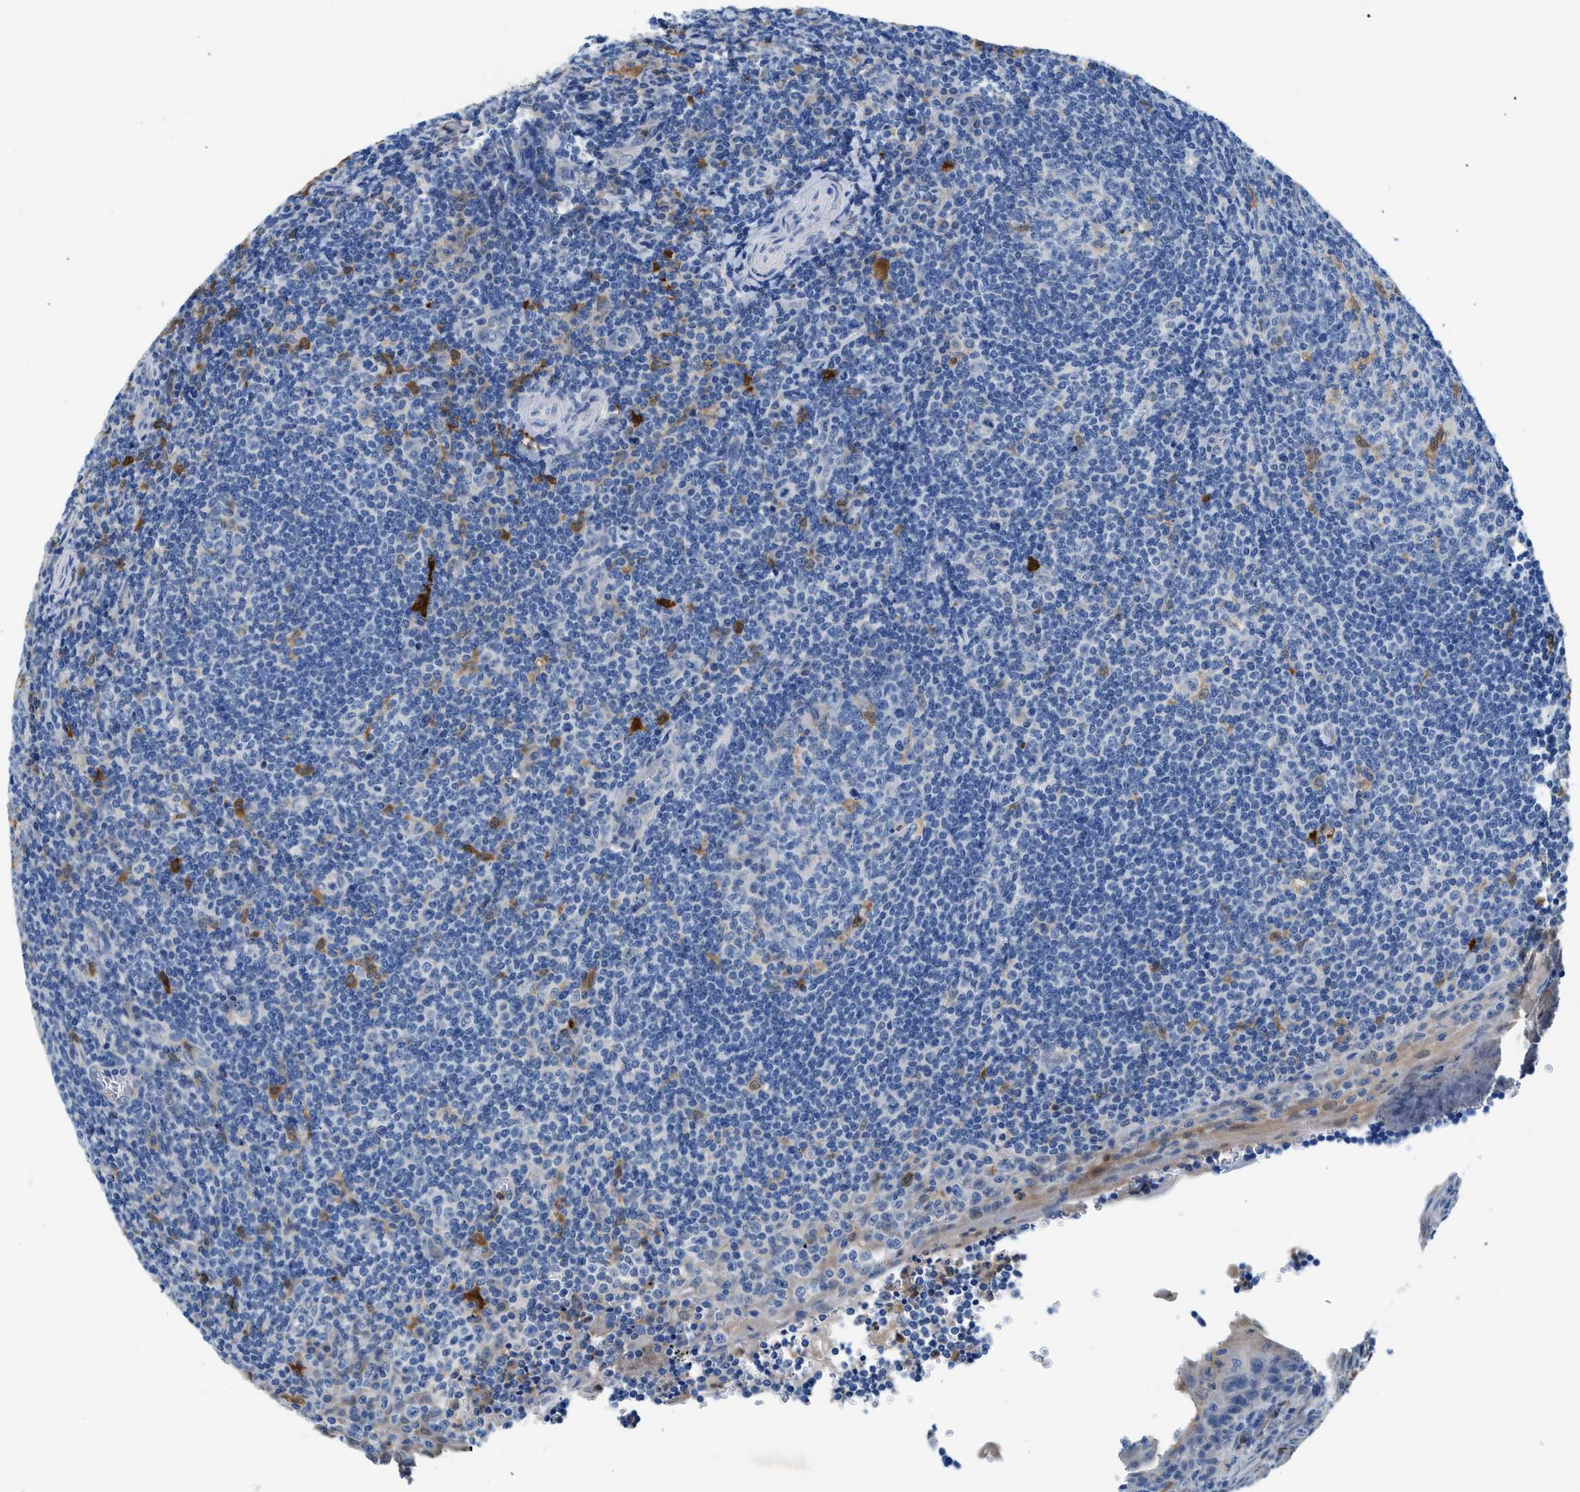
{"staining": {"intensity": "moderate", "quantity": "<25%", "location": "cytoplasmic/membranous"}, "tissue": "tonsil", "cell_type": "Germinal center cells", "image_type": "normal", "snomed": [{"axis": "morphology", "description": "Normal tissue, NOS"}, {"axis": "topography", "description": "Tonsil"}], "caption": "Immunohistochemical staining of unremarkable human tonsil demonstrates low levels of moderate cytoplasmic/membranous staining in about <25% of germinal center cells.", "gene": "FADS6", "patient": {"sex": "male", "age": 37}}